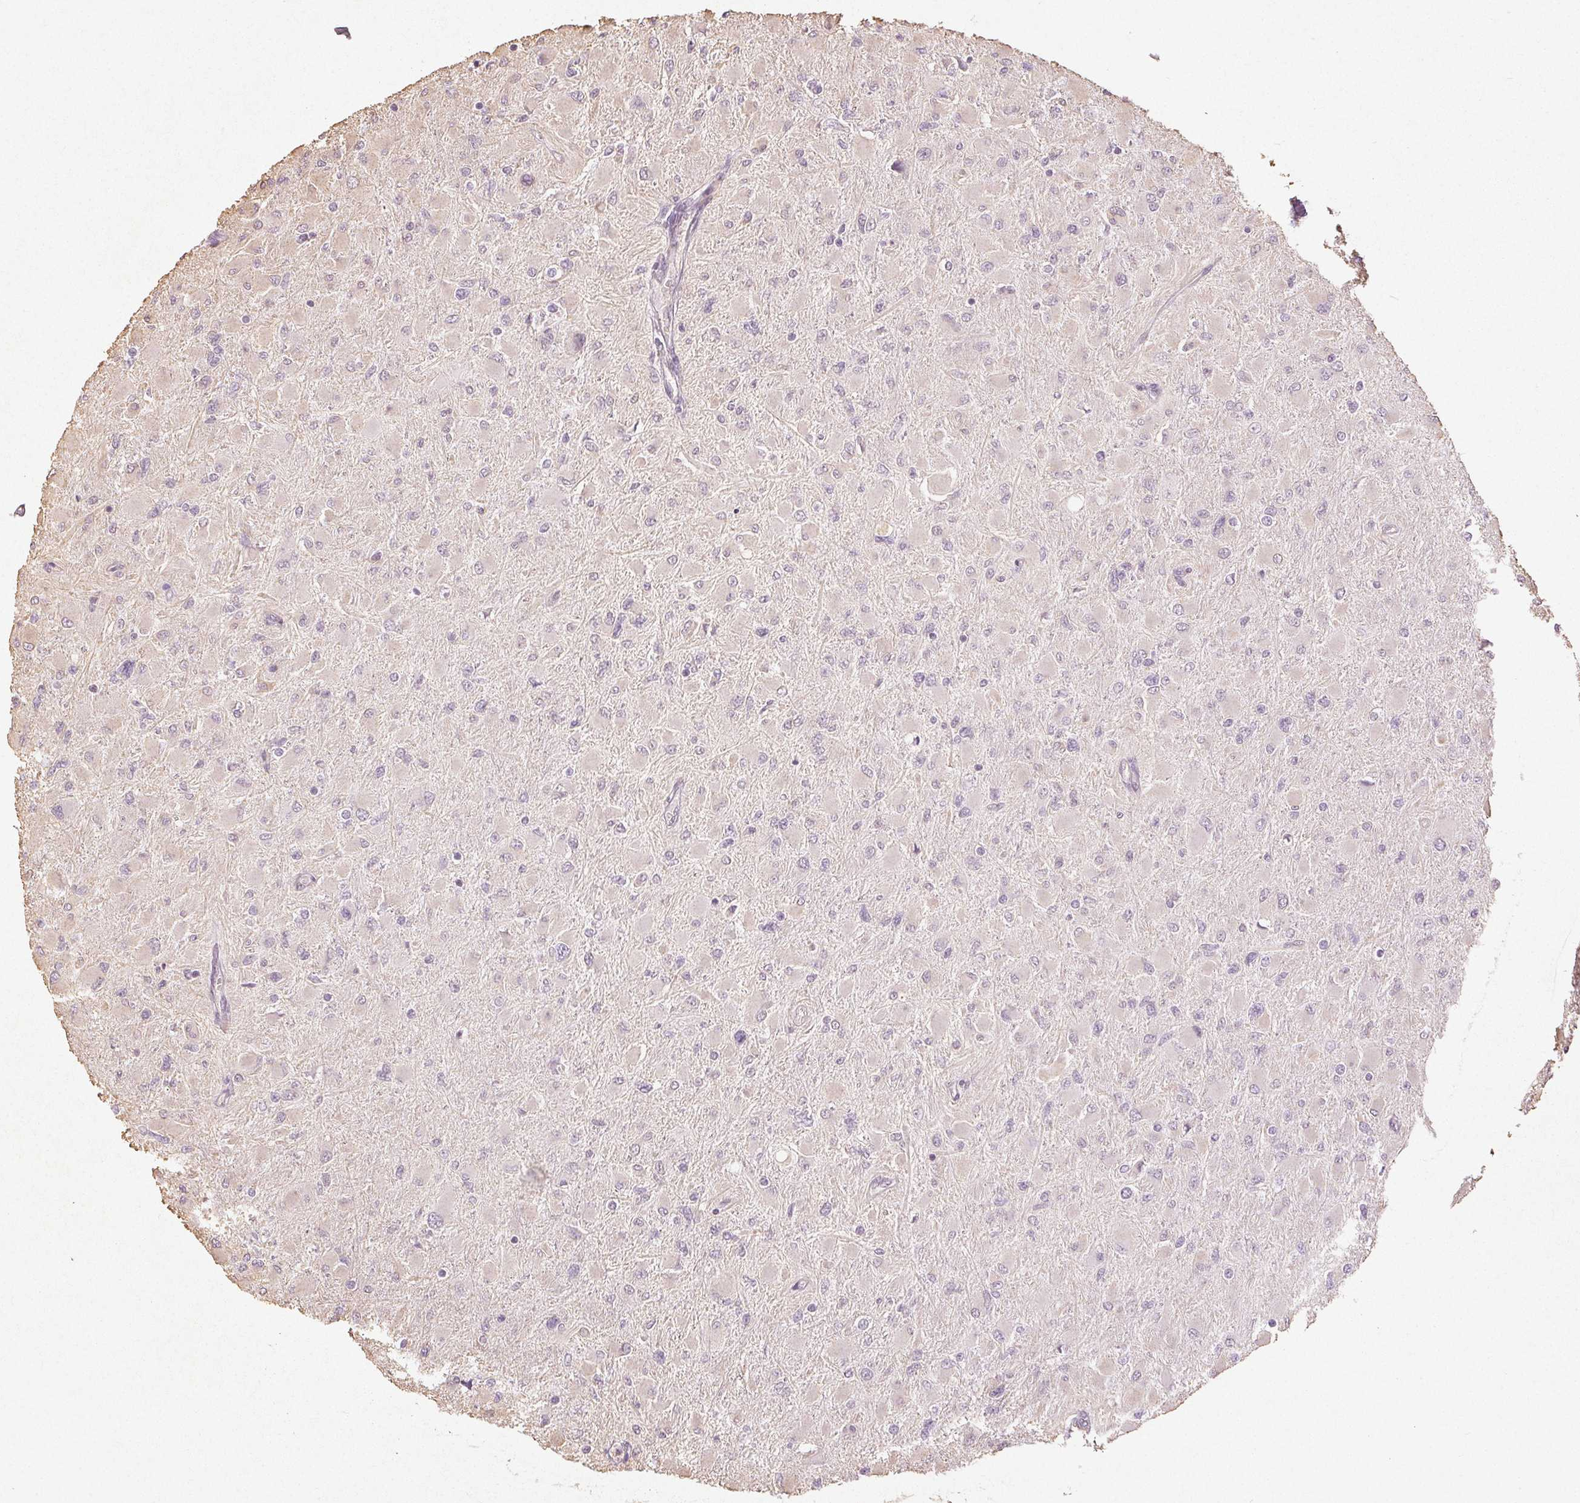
{"staining": {"intensity": "negative", "quantity": "none", "location": "none"}, "tissue": "glioma", "cell_type": "Tumor cells", "image_type": "cancer", "snomed": [{"axis": "morphology", "description": "Glioma, malignant, High grade"}, {"axis": "topography", "description": "Cerebral cortex"}], "caption": "Immunohistochemical staining of human malignant glioma (high-grade) shows no significant positivity in tumor cells. Brightfield microscopy of immunohistochemistry (IHC) stained with DAB (brown) and hematoxylin (blue), captured at high magnification.", "gene": "COL7A1", "patient": {"sex": "female", "age": 36}}